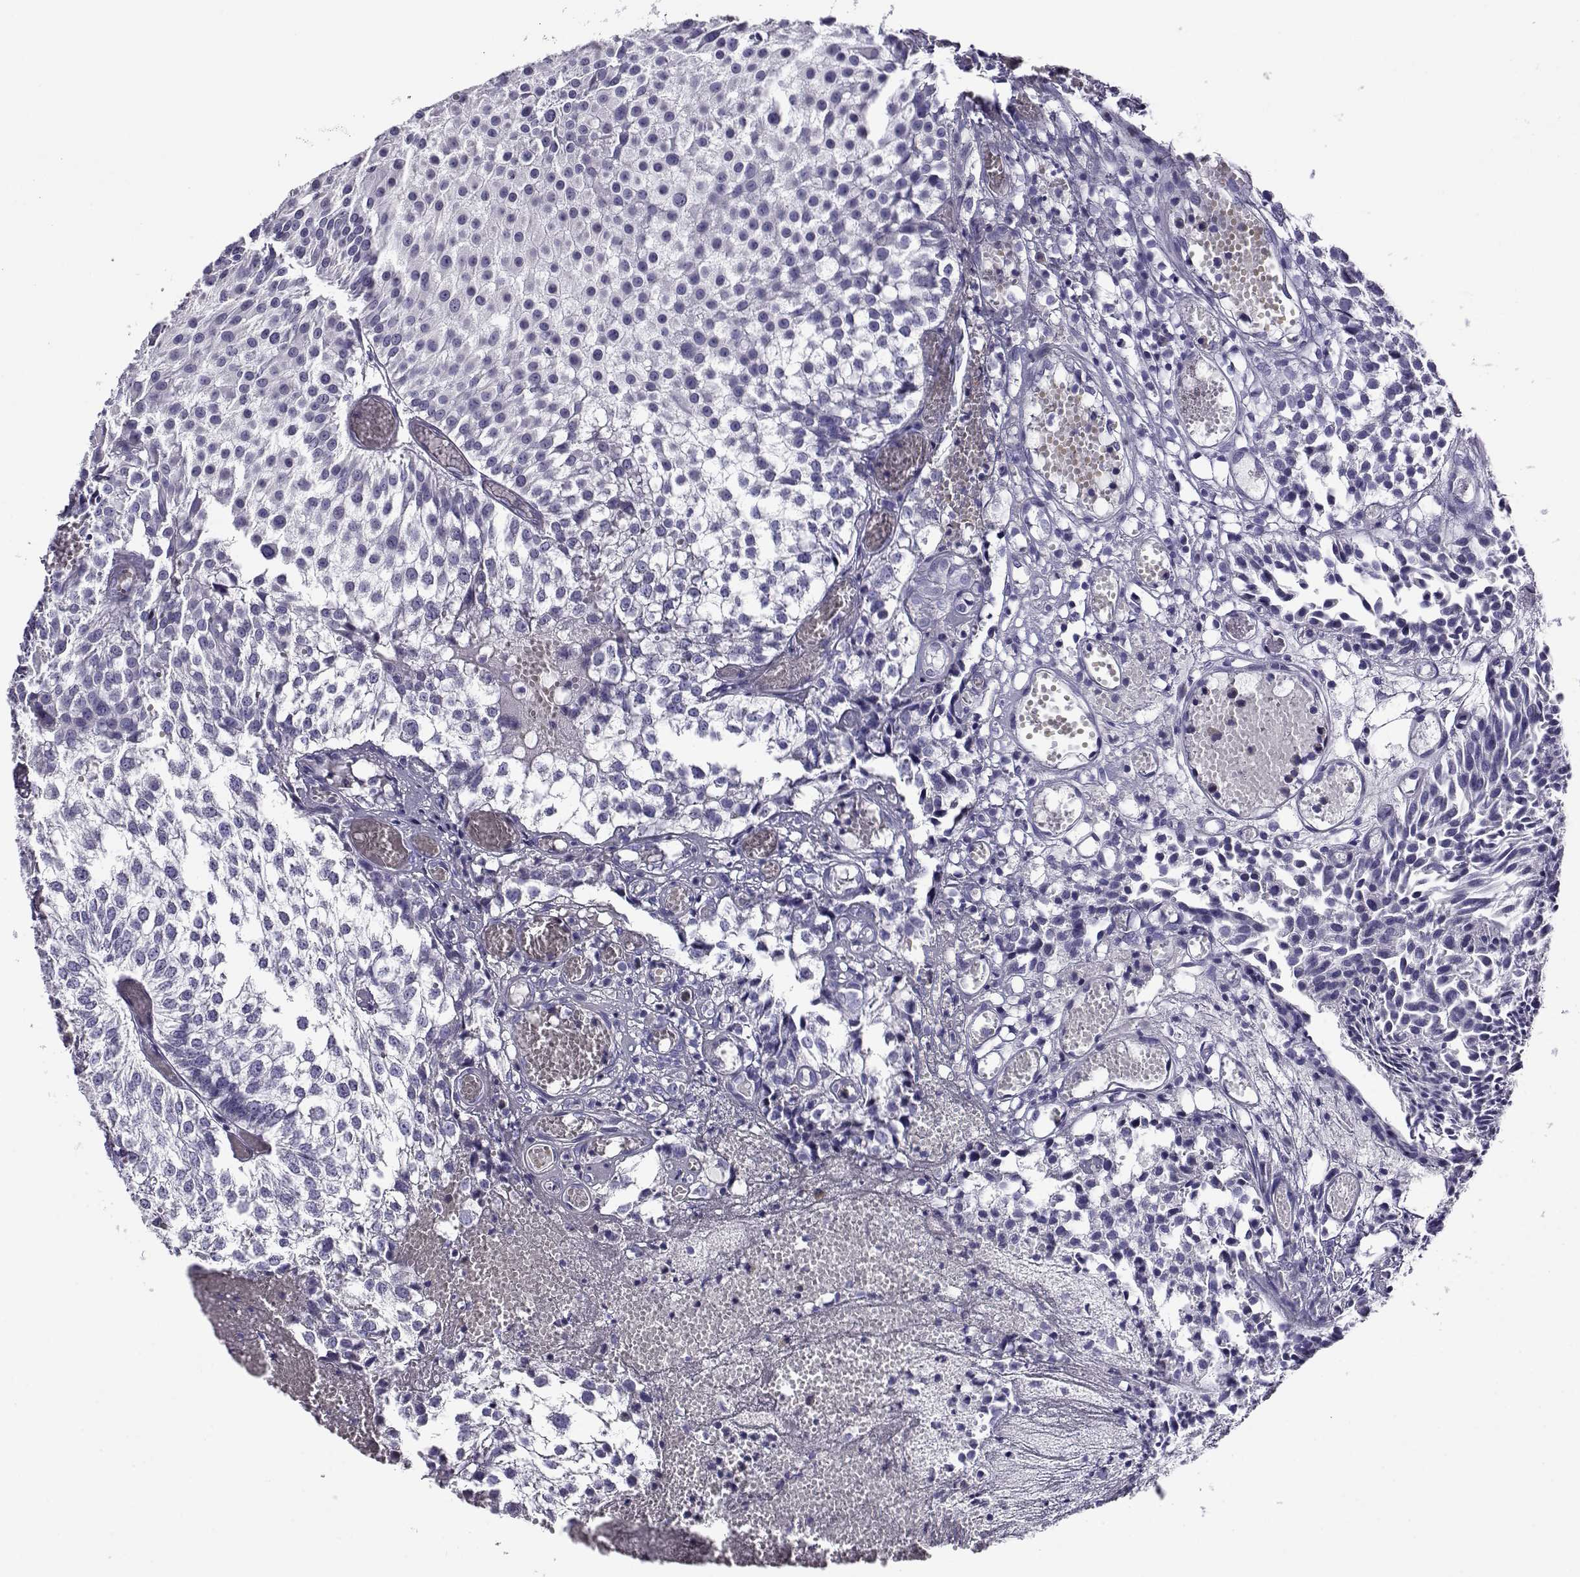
{"staining": {"intensity": "negative", "quantity": "none", "location": "none"}, "tissue": "urothelial cancer", "cell_type": "Tumor cells", "image_type": "cancer", "snomed": [{"axis": "morphology", "description": "Urothelial carcinoma, Low grade"}, {"axis": "topography", "description": "Urinary bladder"}], "caption": "Photomicrograph shows no significant protein positivity in tumor cells of urothelial carcinoma (low-grade).", "gene": "RHOXF2", "patient": {"sex": "male", "age": 79}}